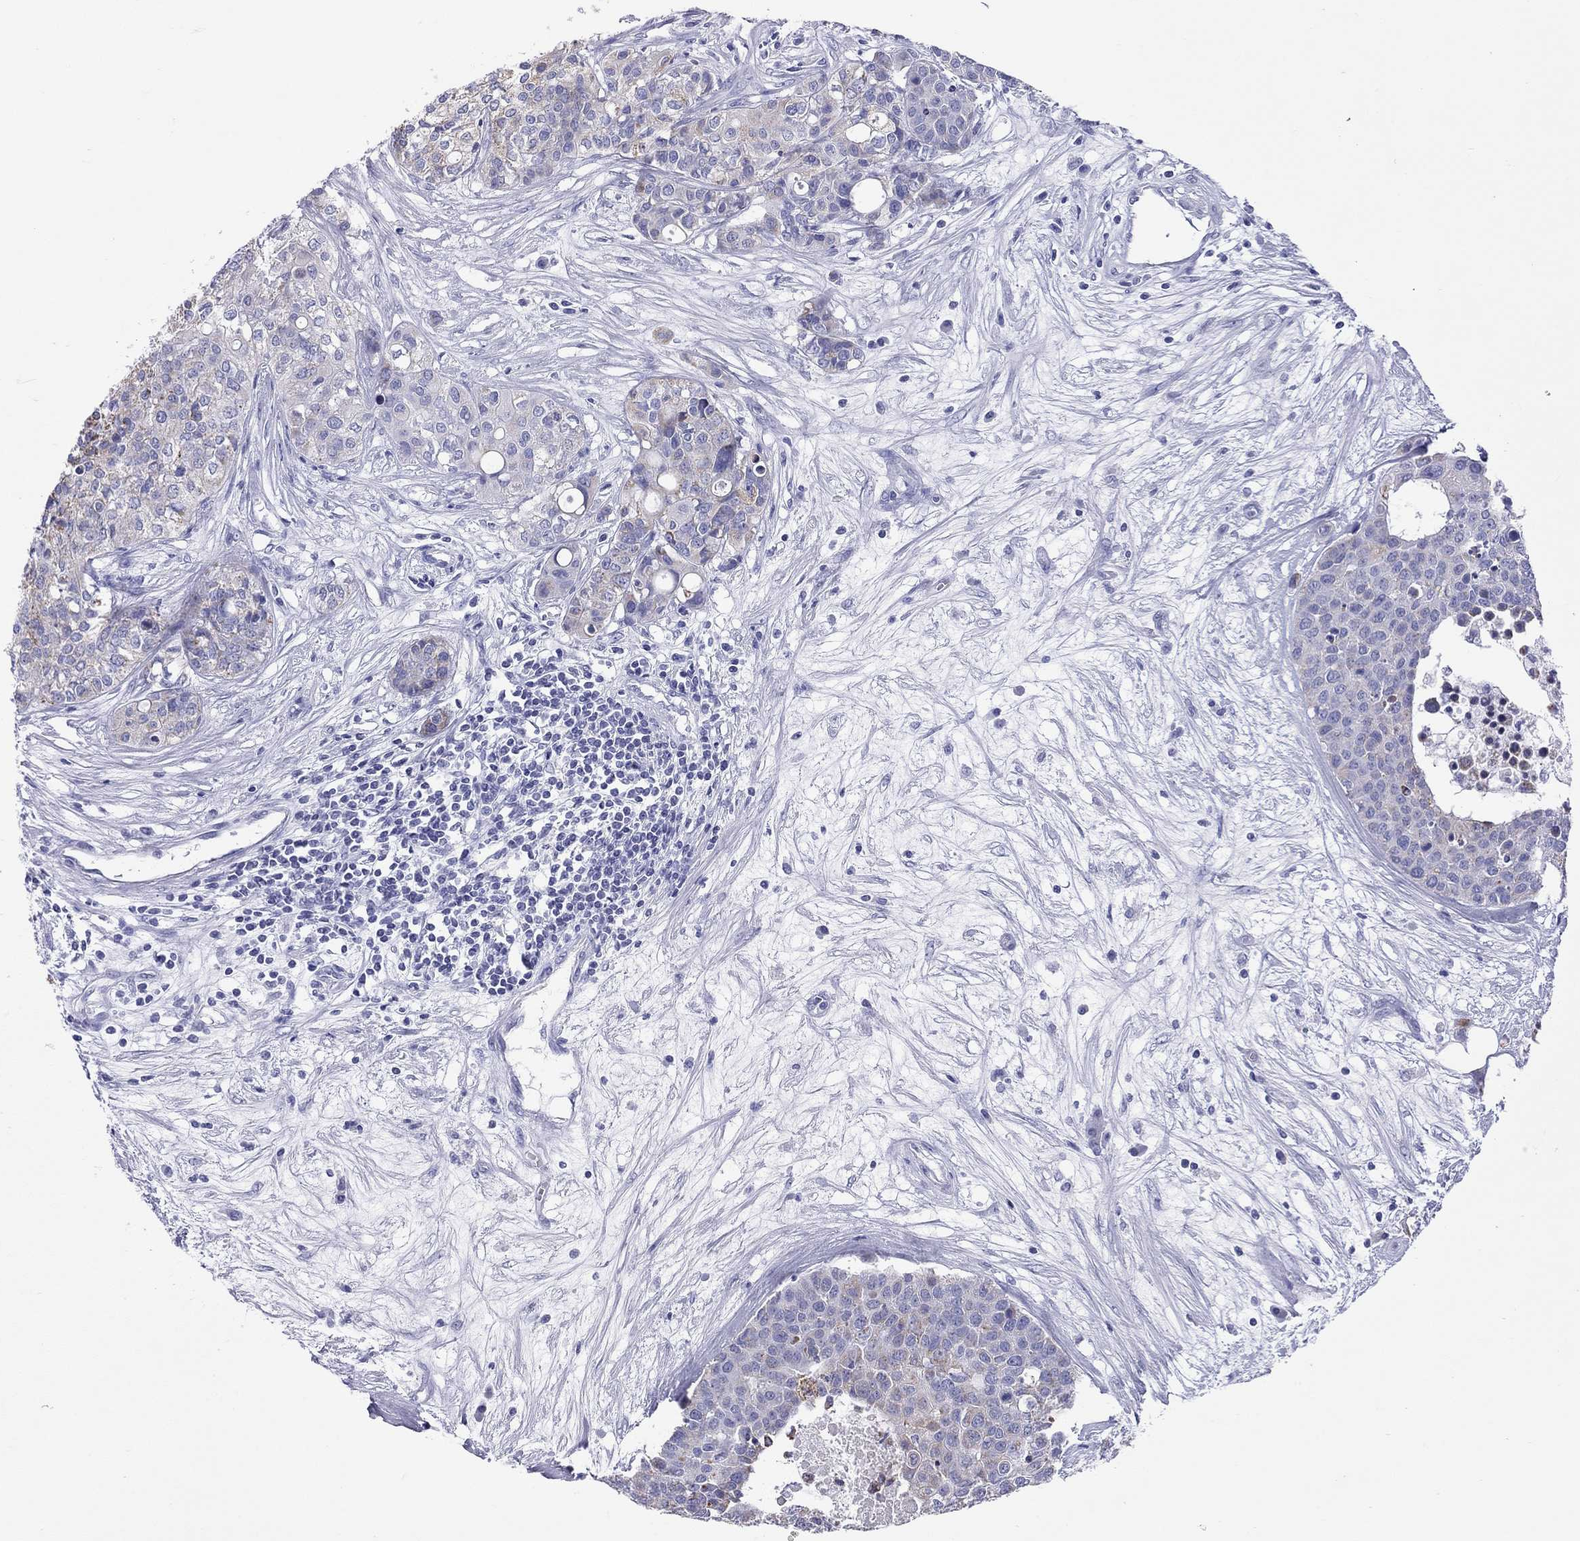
{"staining": {"intensity": "weak", "quantity": "<25%", "location": "cytoplasmic/membranous"}, "tissue": "carcinoid", "cell_type": "Tumor cells", "image_type": "cancer", "snomed": [{"axis": "morphology", "description": "Carcinoid, malignant, NOS"}, {"axis": "topography", "description": "Colon"}], "caption": "Carcinoid was stained to show a protein in brown. There is no significant expression in tumor cells.", "gene": "DPY19L2", "patient": {"sex": "male", "age": 81}}